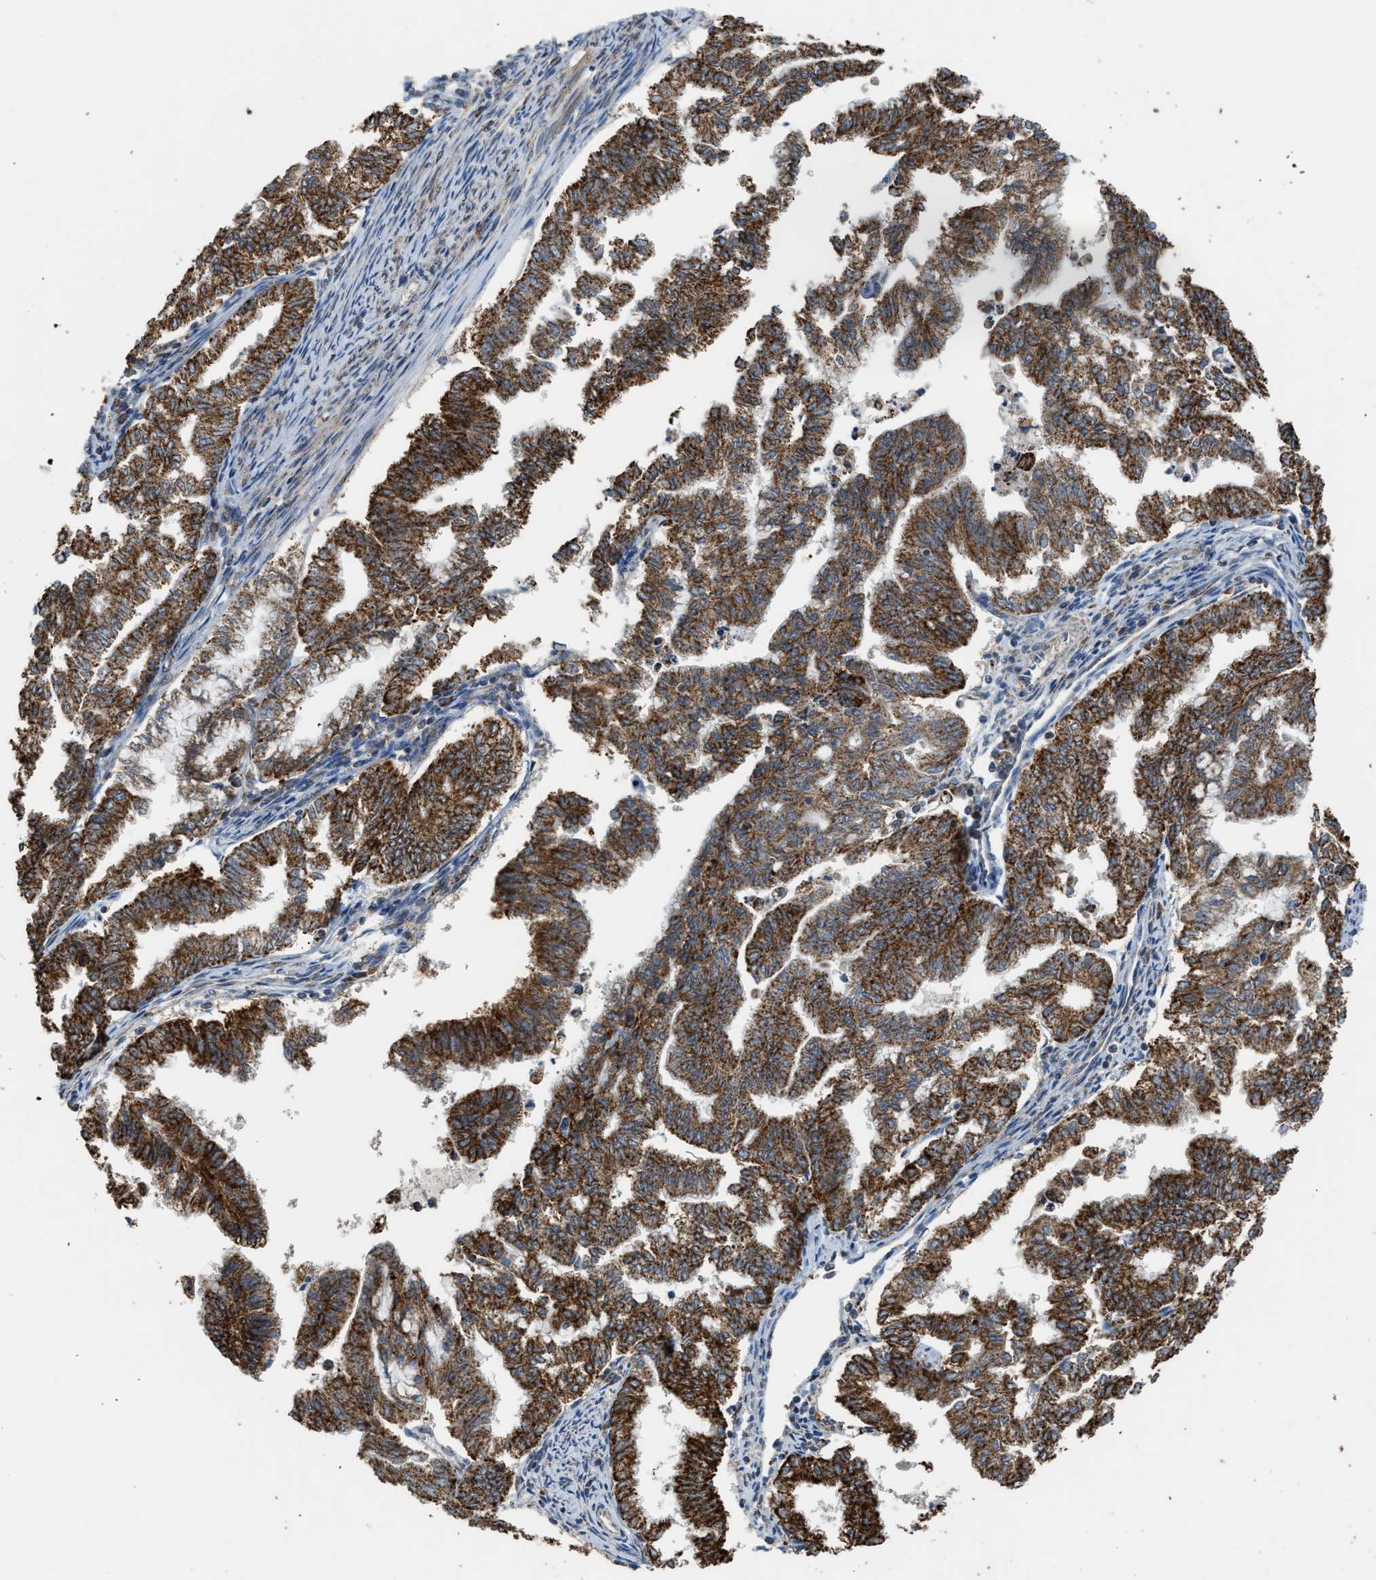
{"staining": {"intensity": "strong", "quantity": ">75%", "location": "cytoplasmic/membranous"}, "tissue": "endometrial cancer", "cell_type": "Tumor cells", "image_type": "cancer", "snomed": [{"axis": "morphology", "description": "Adenocarcinoma, NOS"}, {"axis": "topography", "description": "Endometrium"}], "caption": "An IHC photomicrograph of neoplastic tissue is shown. Protein staining in brown shows strong cytoplasmic/membranous positivity in endometrial cancer (adenocarcinoma) within tumor cells.", "gene": "STARD3", "patient": {"sex": "female", "age": 79}}